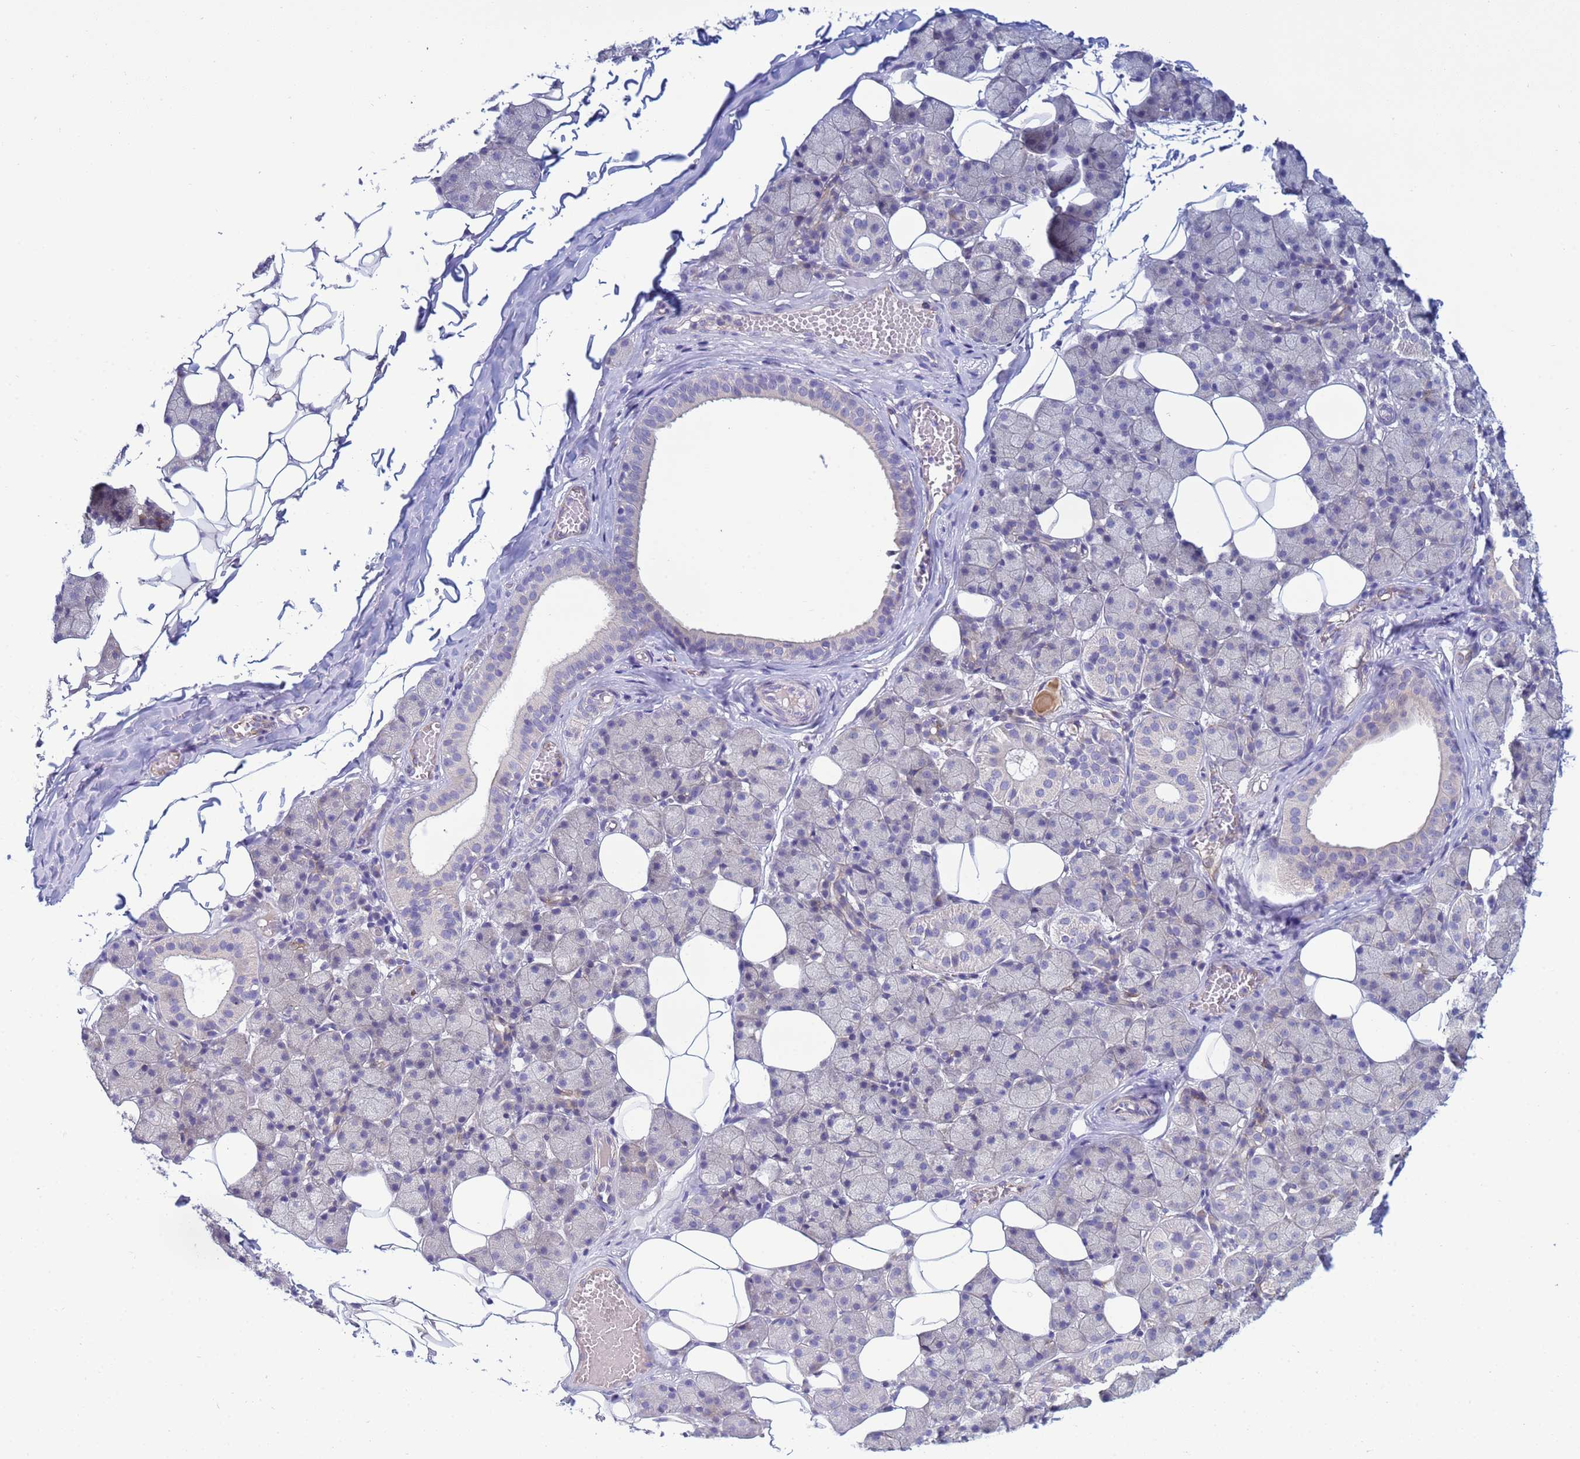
{"staining": {"intensity": "negative", "quantity": "none", "location": "none"}, "tissue": "salivary gland", "cell_type": "Glandular cells", "image_type": "normal", "snomed": [{"axis": "morphology", "description": "Normal tissue, NOS"}, {"axis": "topography", "description": "Salivary gland"}], "caption": "A micrograph of human salivary gland is negative for staining in glandular cells. (DAB (3,3'-diaminobenzidine) immunohistochemistry (IHC), high magnification).", "gene": "TRPC6", "patient": {"sex": "female", "age": 33}}